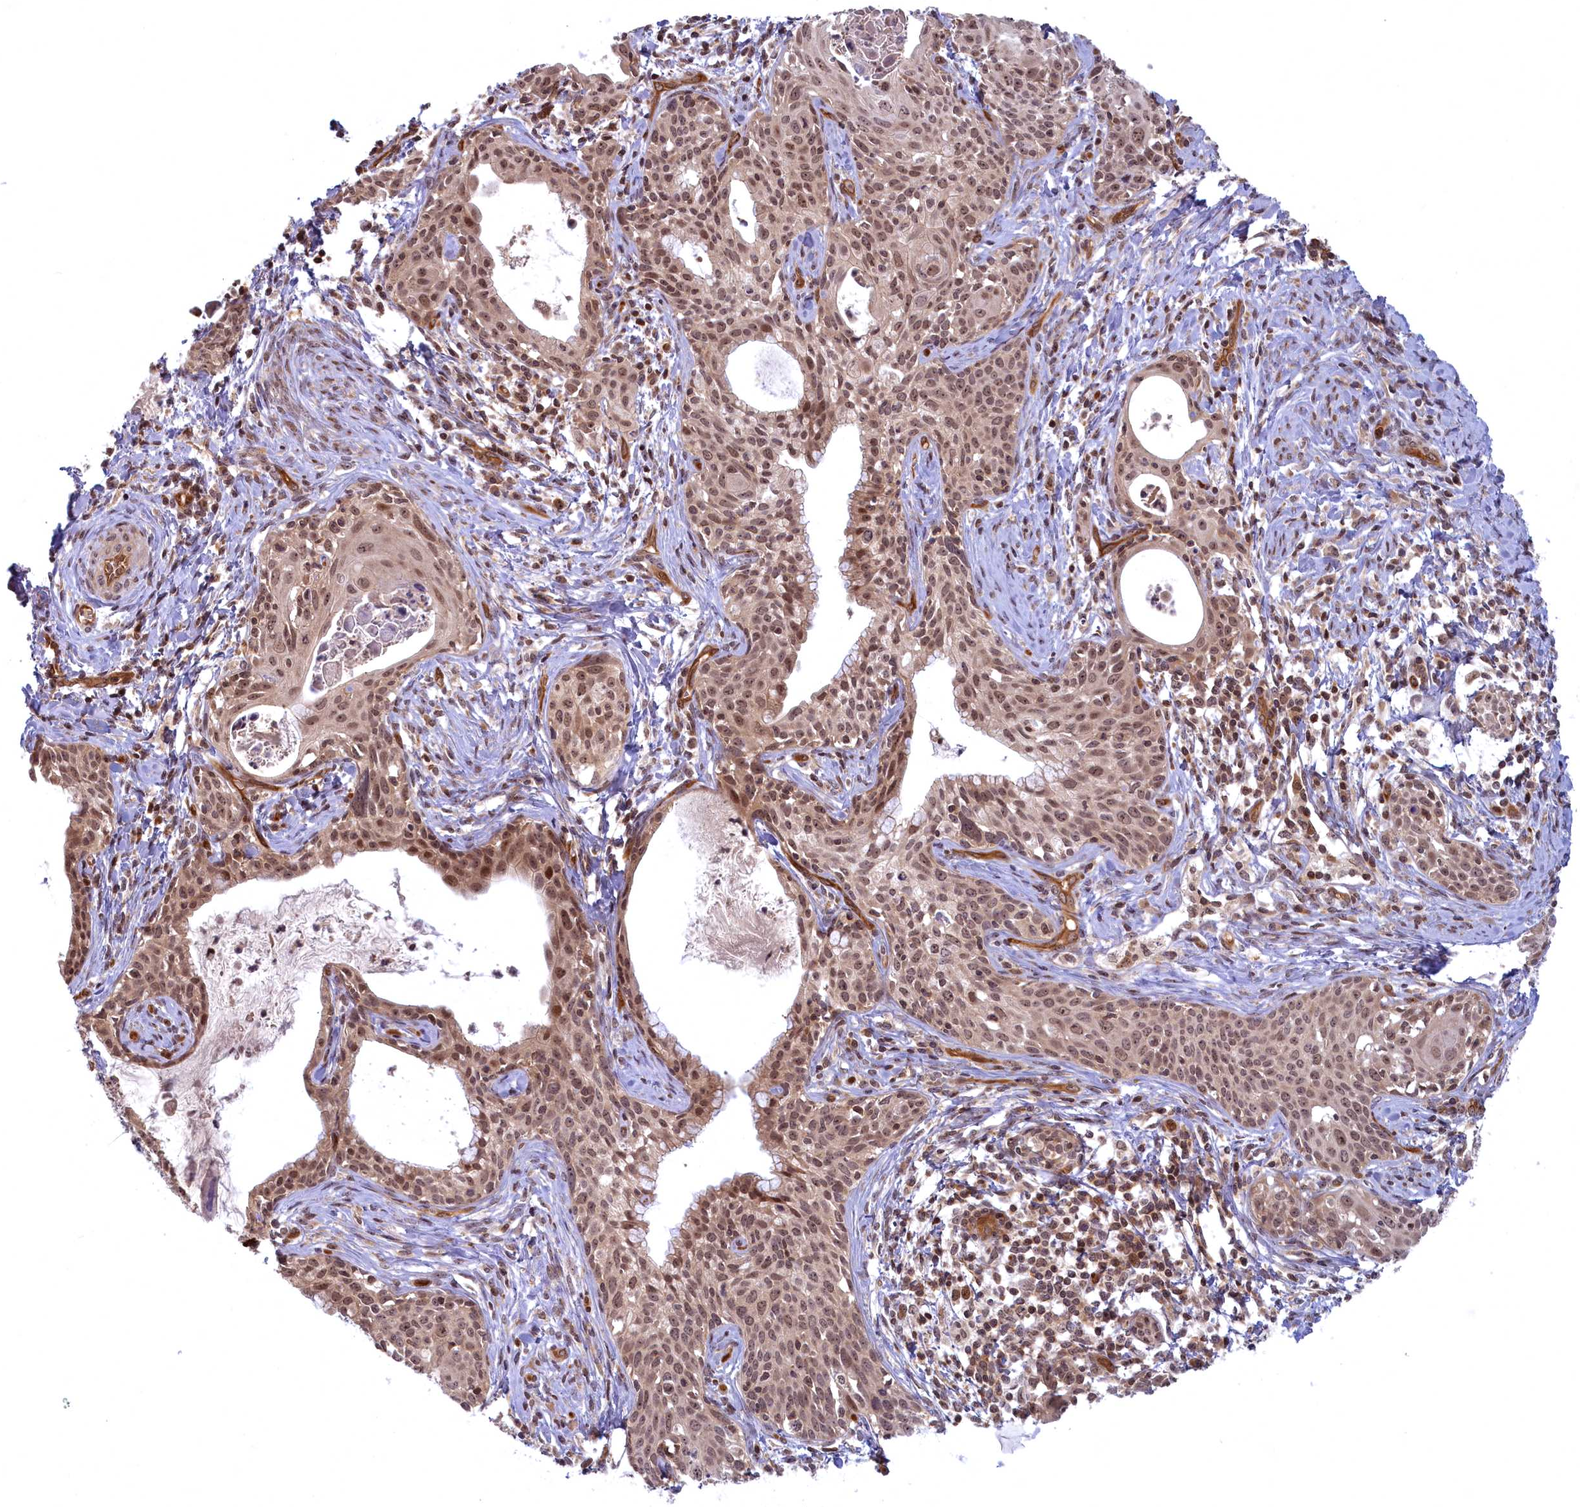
{"staining": {"intensity": "moderate", "quantity": ">75%", "location": "nuclear"}, "tissue": "cervical cancer", "cell_type": "Tumor cells", "image_type": "cancer", "snomed": [{"axis": "morphology", "description": "Squamous cell carcinoma, NOS"}, {"axis": "topography", "description": "Cervix"}], "caption": "The photomicrograph exhibits staining of cervical cancer (squamous cell carcinoma), revealing moderate nuclear protein positivity (brown color) within tumor cells.", "gene": "SNRK", "patient": {"sex": "female", "age": 52}}